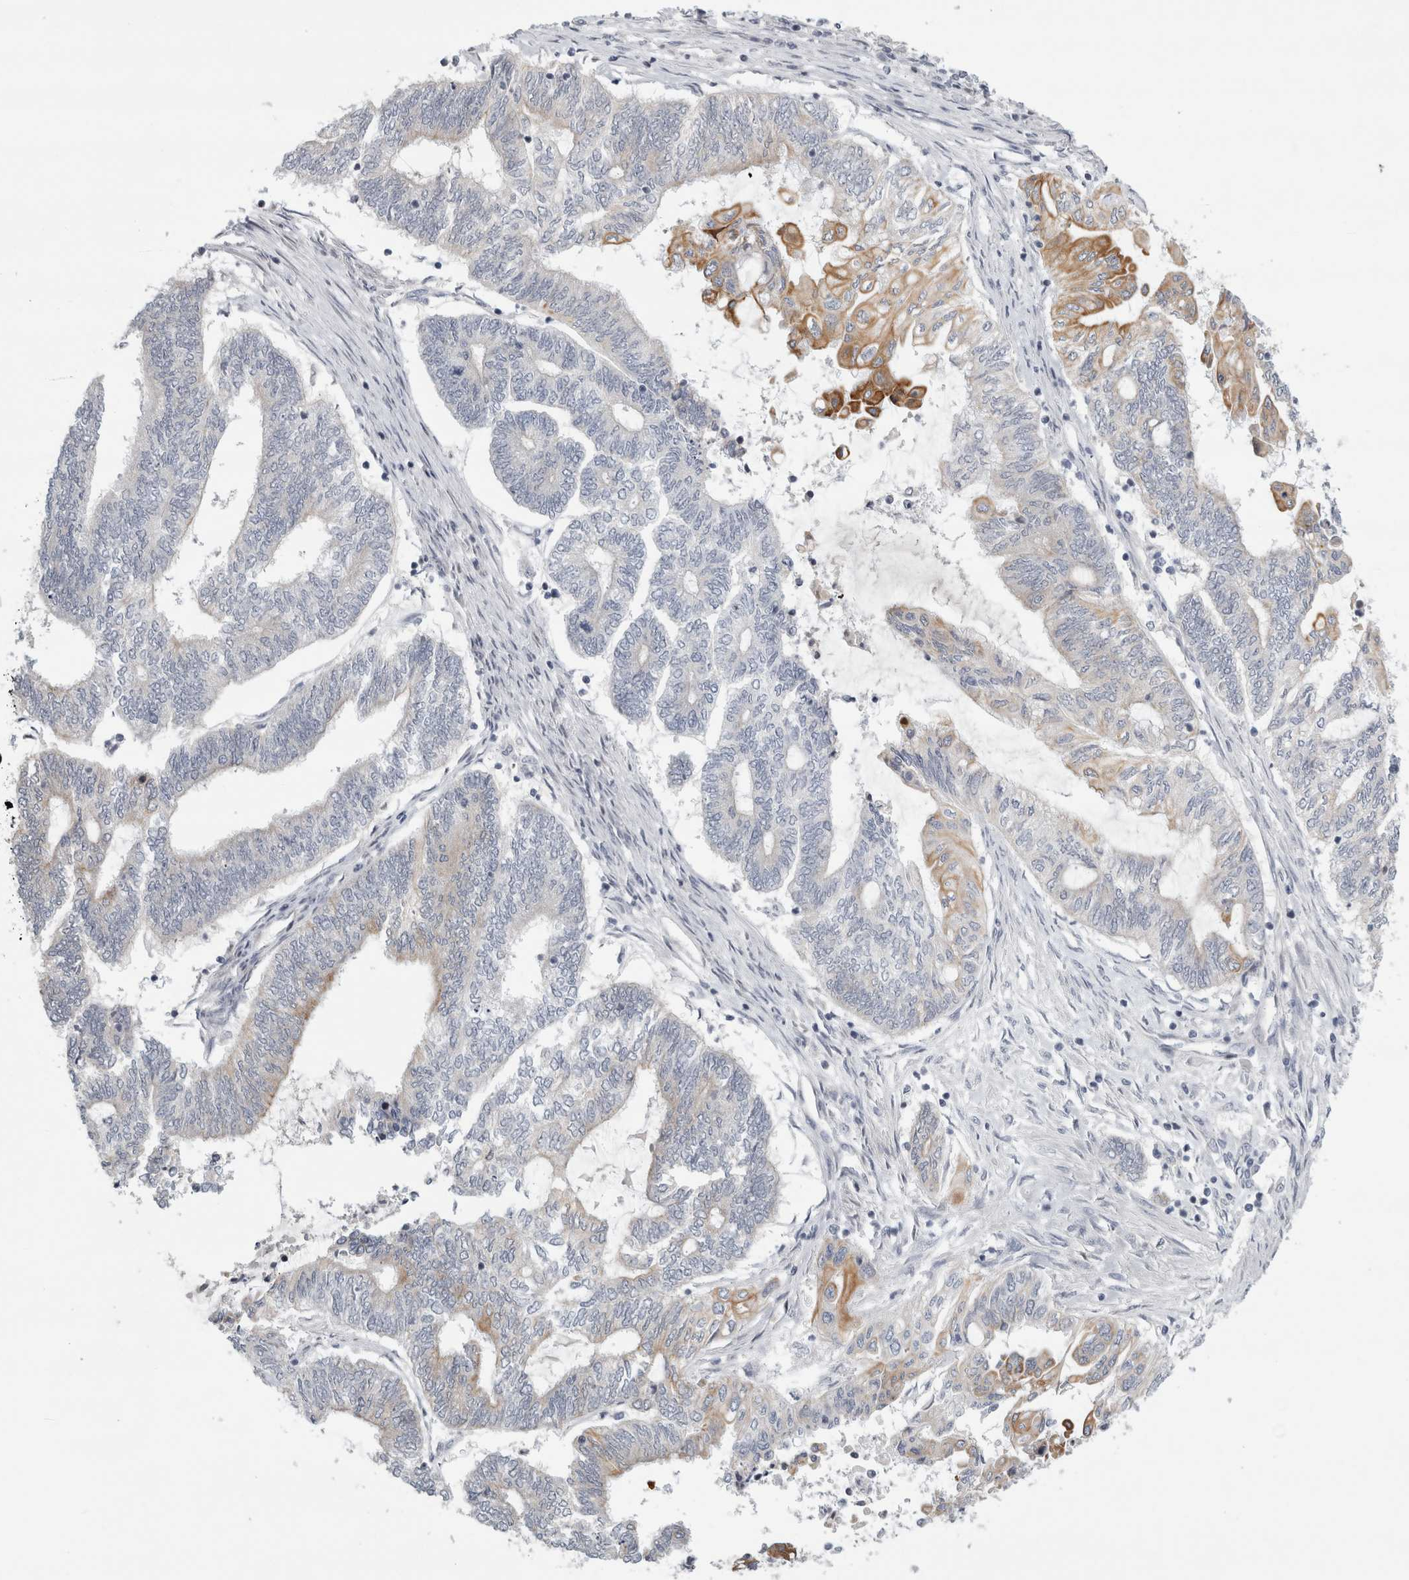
{"staining": {"intensity": "moderate", "quantity": "<25%", "location": "cytoplasmic/membranous"}, "tissue": "endometrial cancer", "cell_type": "Tumor cells", "image_type": "cancer", "snomed": [{"axis": "morphology", "description": "Adenocarcinoma, NOS"}, {"axis": "topography", "description": "Uterus"}, {"axis": "topography", "description": "Endometrium"}], "caption": "Immunohistochemical staining of endometrial adenocarcinoma exhibits low levels of moderate cytoplasmic/membranous positivity in approximately <25% of tumor cells. The staining was performed using DAB to visualize the protein expression in brown, while the nuclei were stained in blue with hematoxylin (Magnification: 20x).", "gene": "UTP25", "patient": {"sex": "female", "age": 70}}